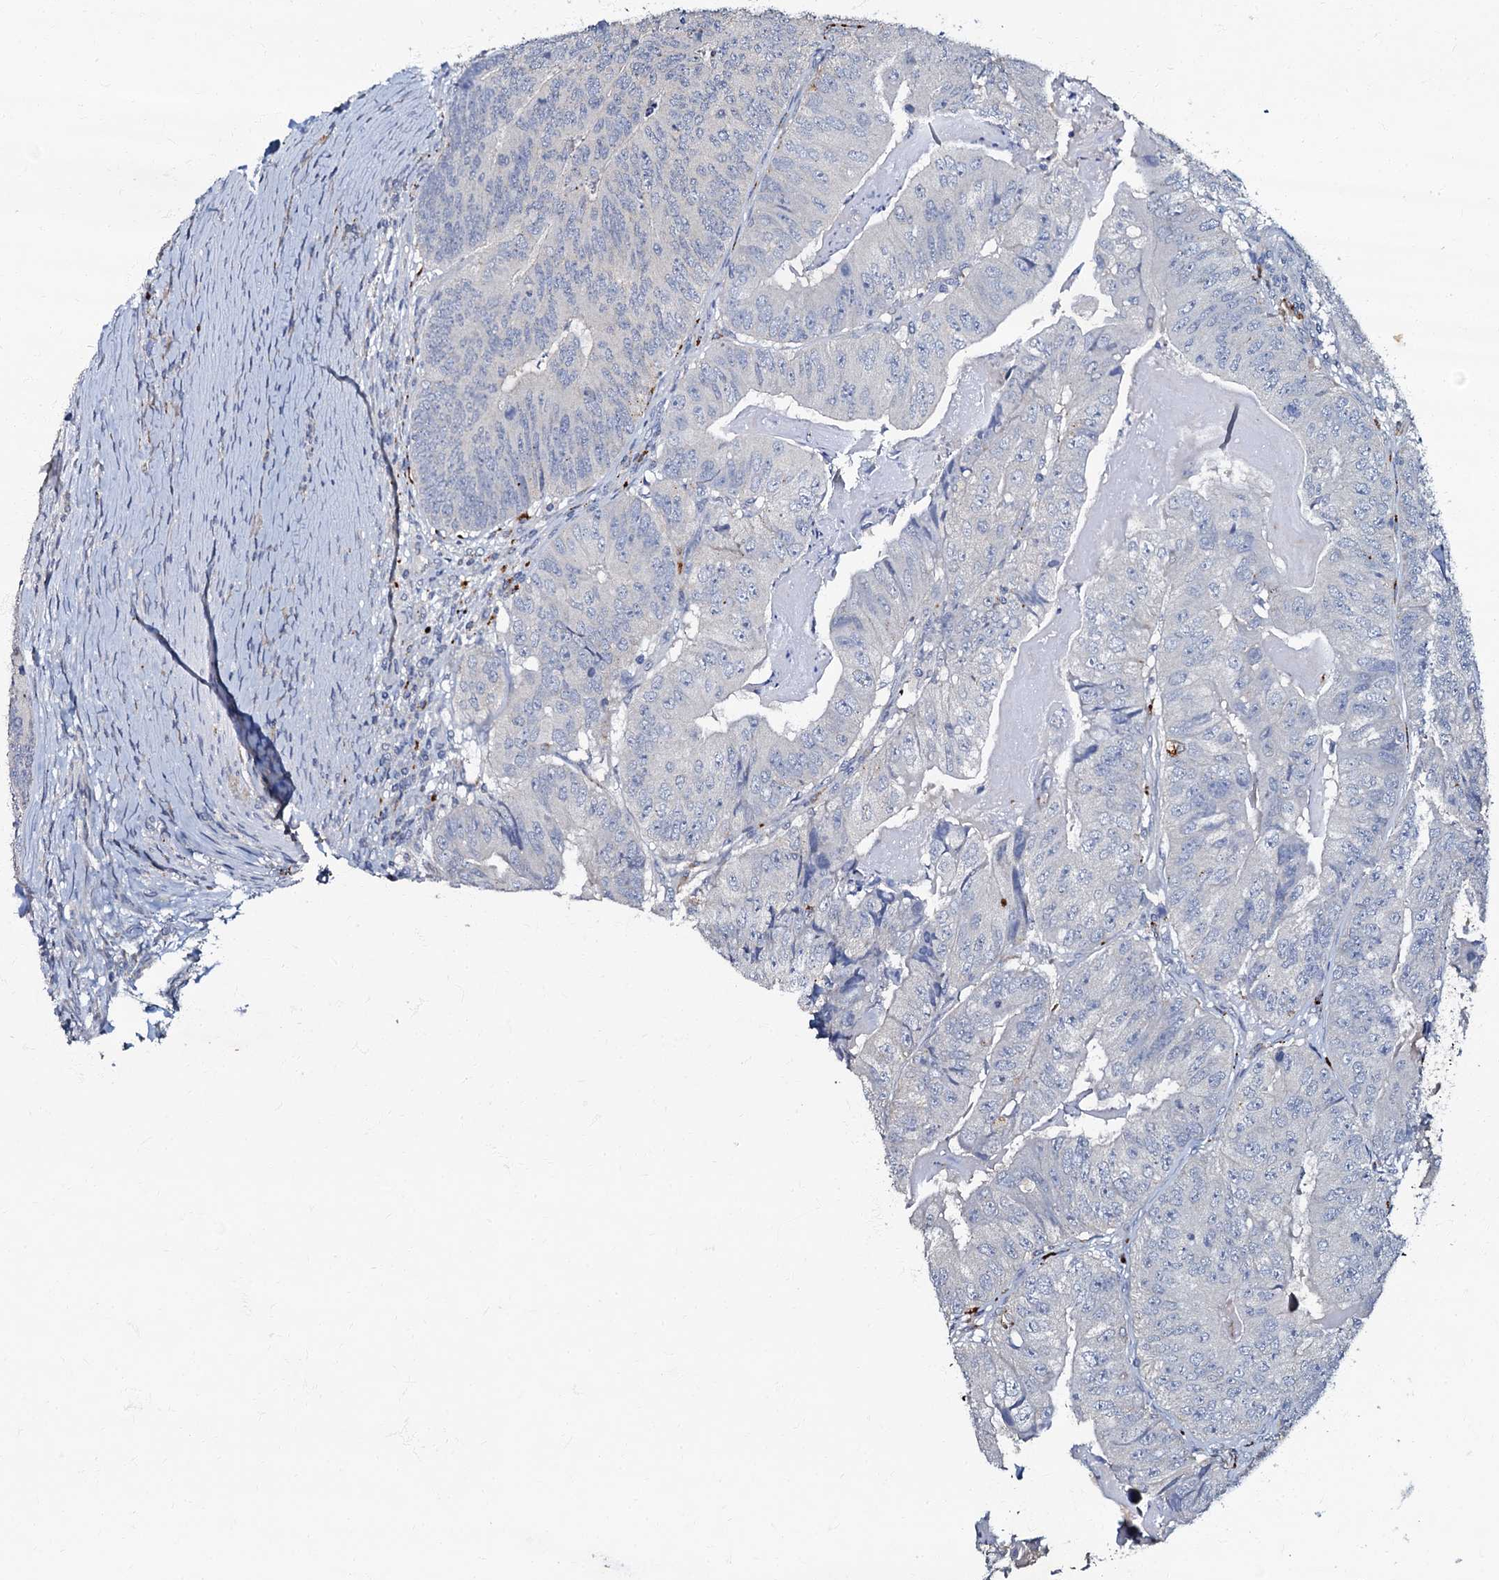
{"staining": {"intensity": "negative", "quantity": "none", "location": "none"}, "tissue": "colorectal cancer", "cell_type": "Tumor cells", "image_type": "cancer", "snomed": [{"axis": "morphology", "description": "Adenocarcinoma, NOS"}, {"axis": "topography", "description": "Colon"}], "caption": "Tumor cells are negative for brown protein staining in colorectal adenocarcinoma.", "gene": "OLAH", "patient": {"sex": "female", "age": 67}}